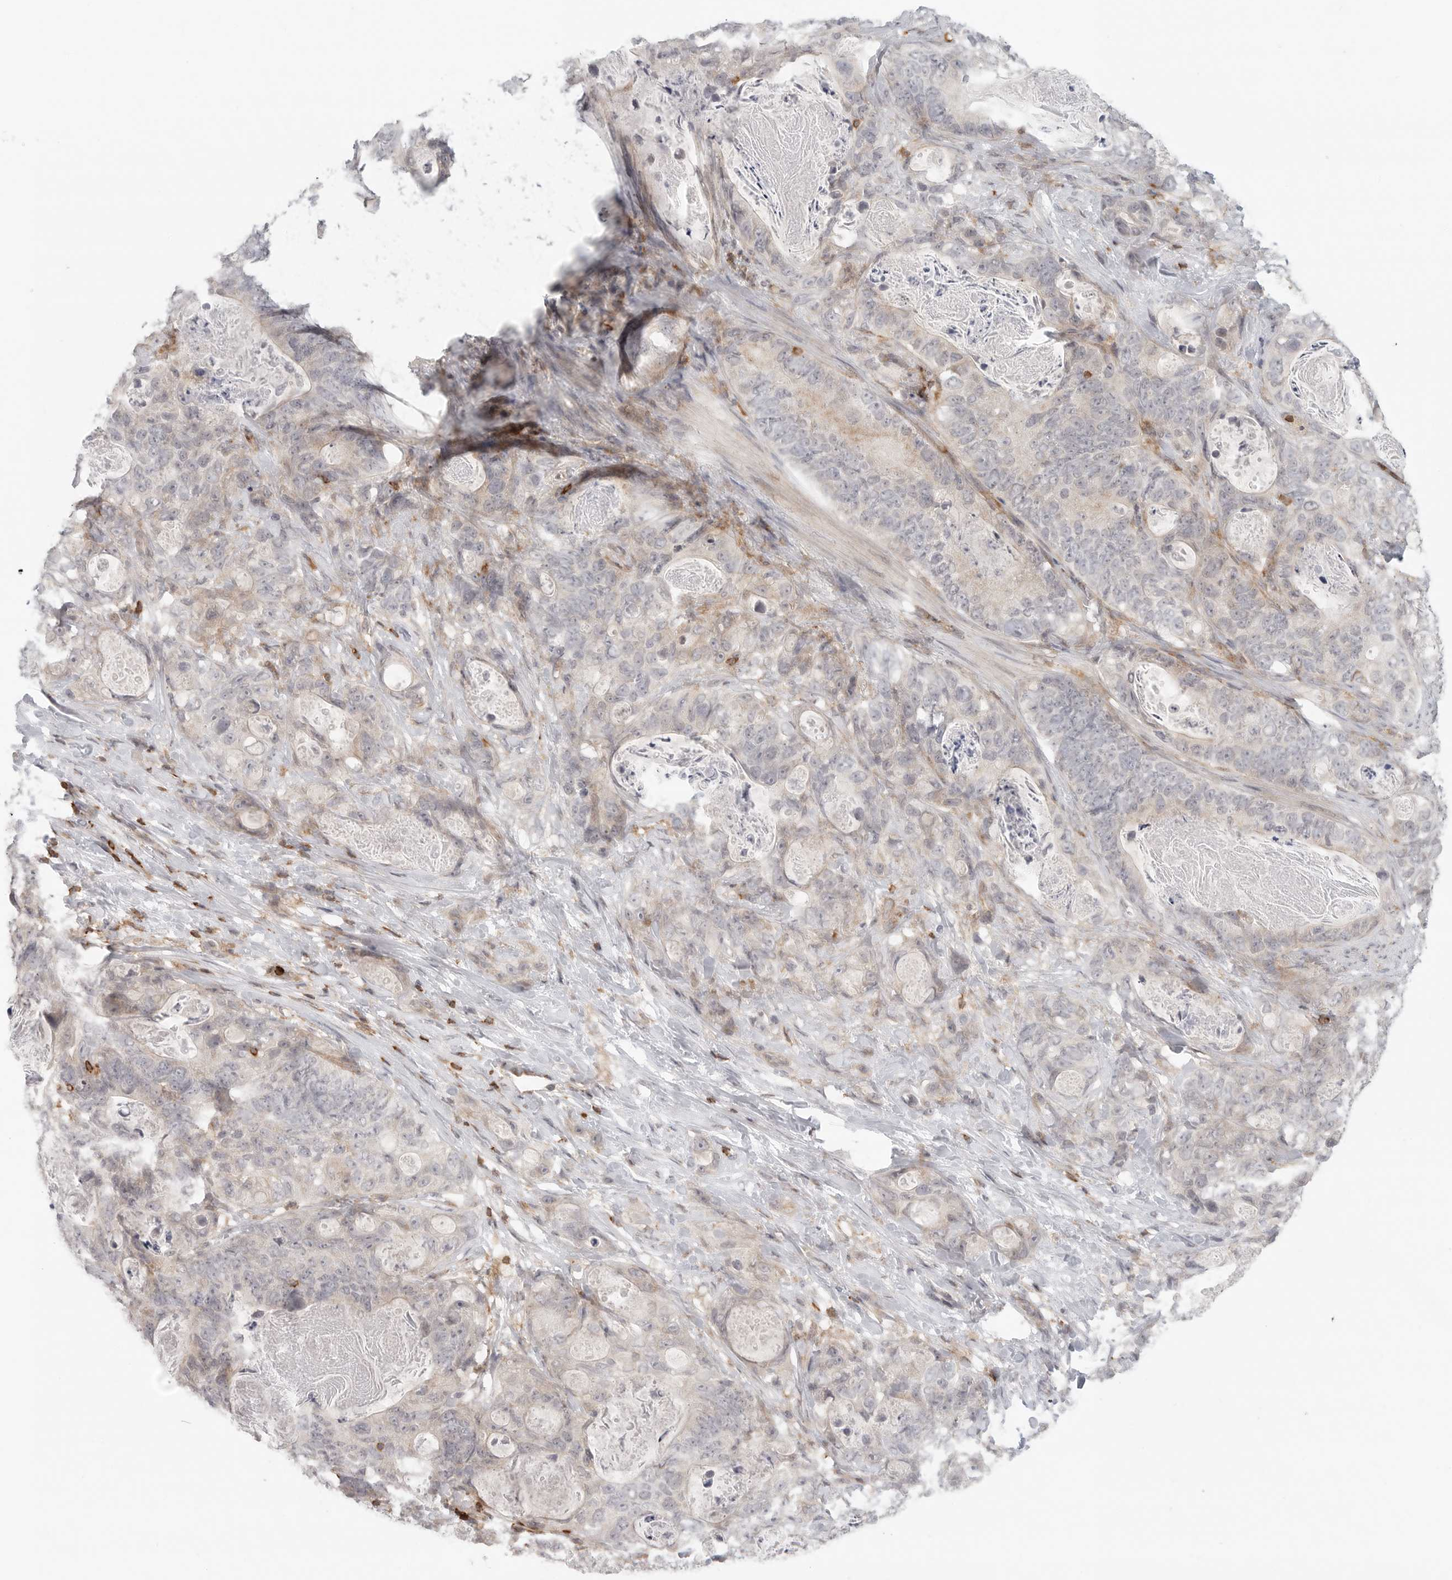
{"staining": {"intensity": "weak", "quantity": "25%-75%", "location": "cytoplasmic/membranous"}, "tissue": "stomach cancer", "cell_type": "Tumor cells", "image_type": "cancer", "snomed": [{"axis": "morphology", "description": "Normal tissue, NOS"}, {"axis": "morphology", "description": "Adenocarcinoma, NOS"}, {"axis": "topography", "description": "Stomach"}], "caption": "A brown stain highlights weak cytoplasmic/membranous staining of a protein in adenocarcinoma (stomach) tumor cells. (Stains: DAB in brown, nuclei in blue, Microscopy: brightfield microscopy at high magnification).", "gene": "SH3KBP1", "patient": {"sex": "female", "age": 89}}